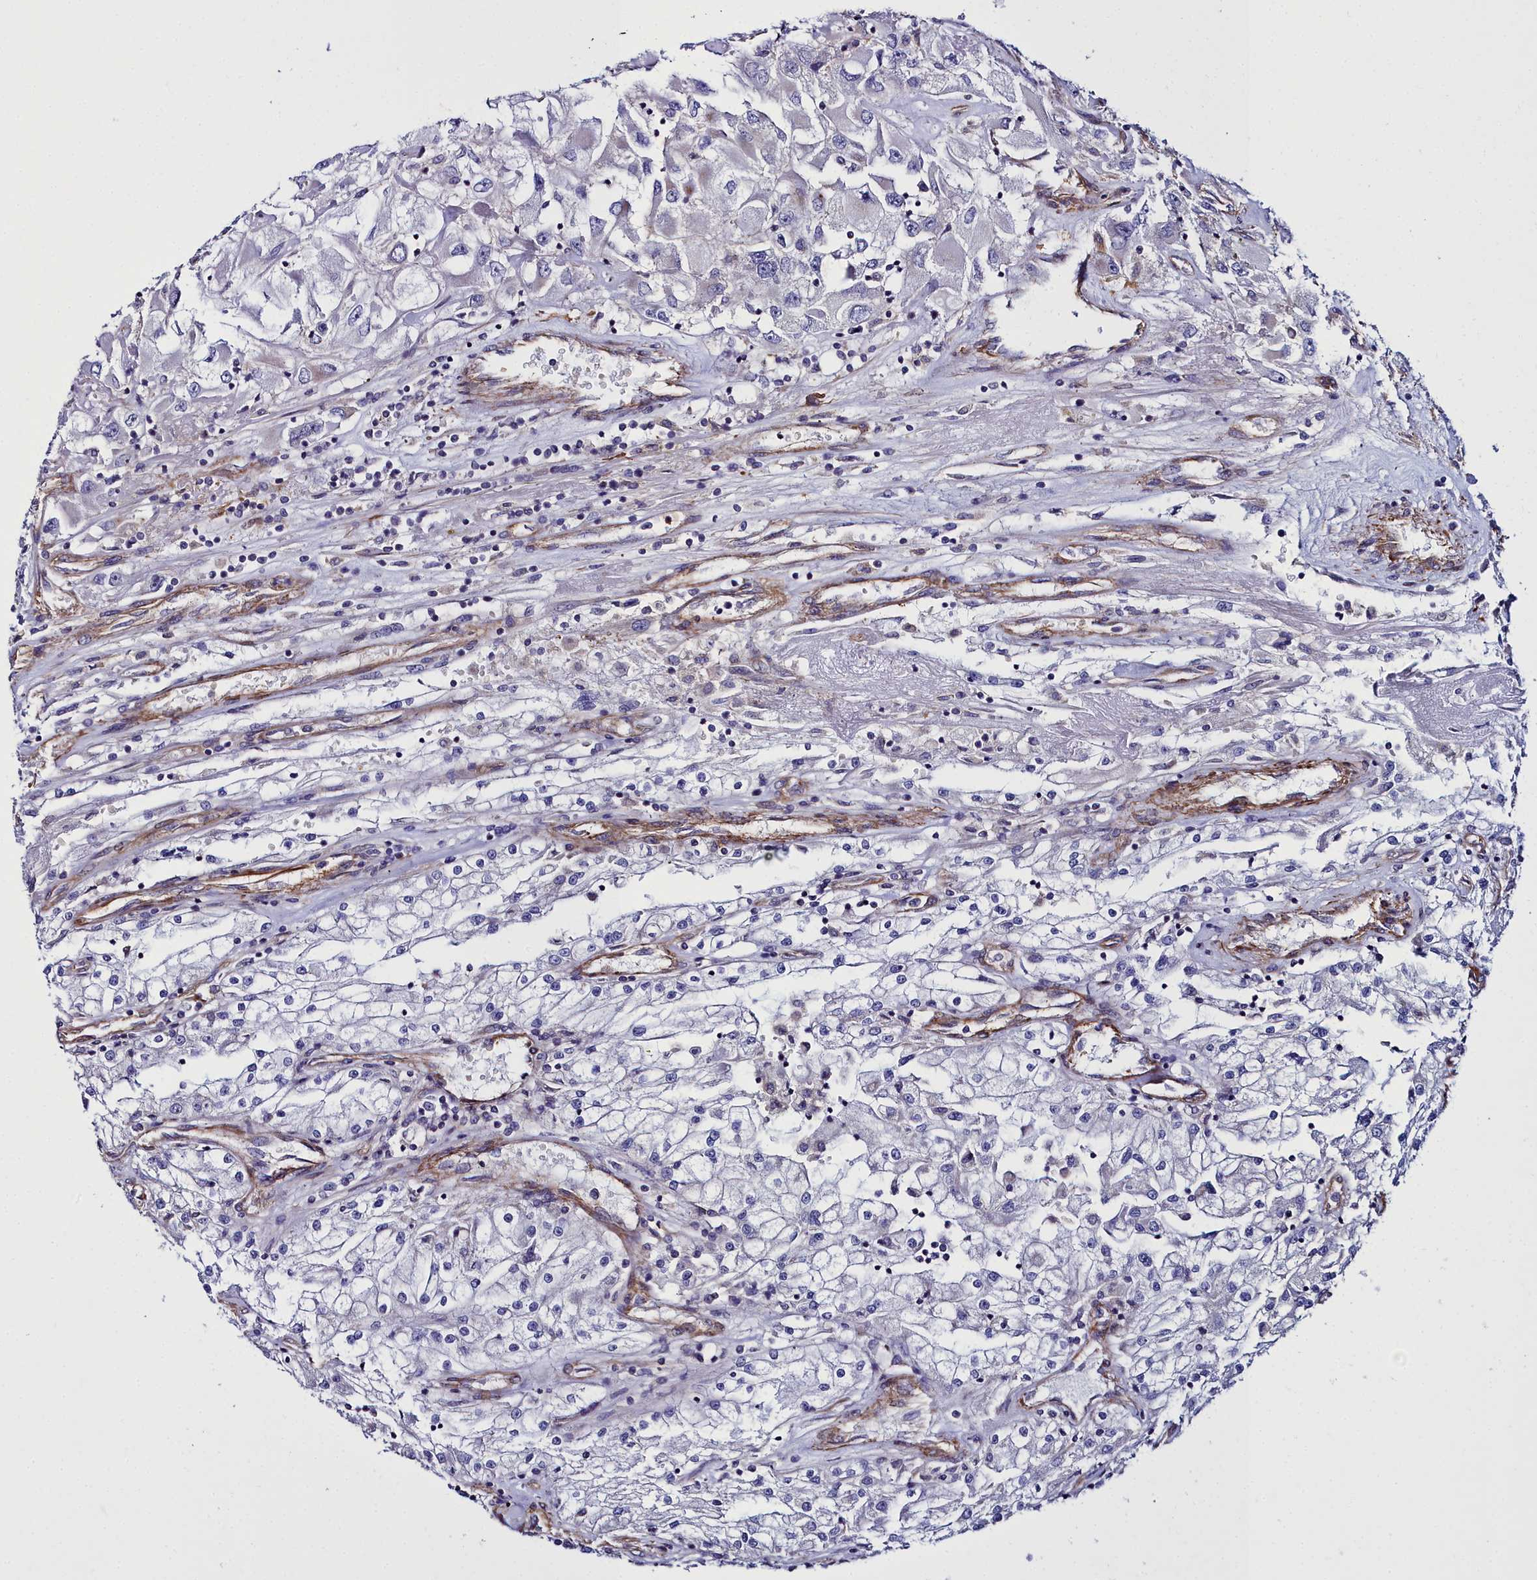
{"staining": {"intensity": "negative", "quantity": "none", "location": "none"}, "tissue": "renal cancer", "cell_type": "Tumor cells", "image_type": "cancer", "snomed": [{"axis": "morphology", "description": "Adenocarcinoma, NOS"}, {"axis": "topography", "description": "Kidney"}], "caption": "High power microscopy micrograph of an IHC micrograph of renal adenocarcinoma, revealing no significant staining in tumor cells.", "gene": "FADS3", "patient": {"sex": "female", "age": 52}}